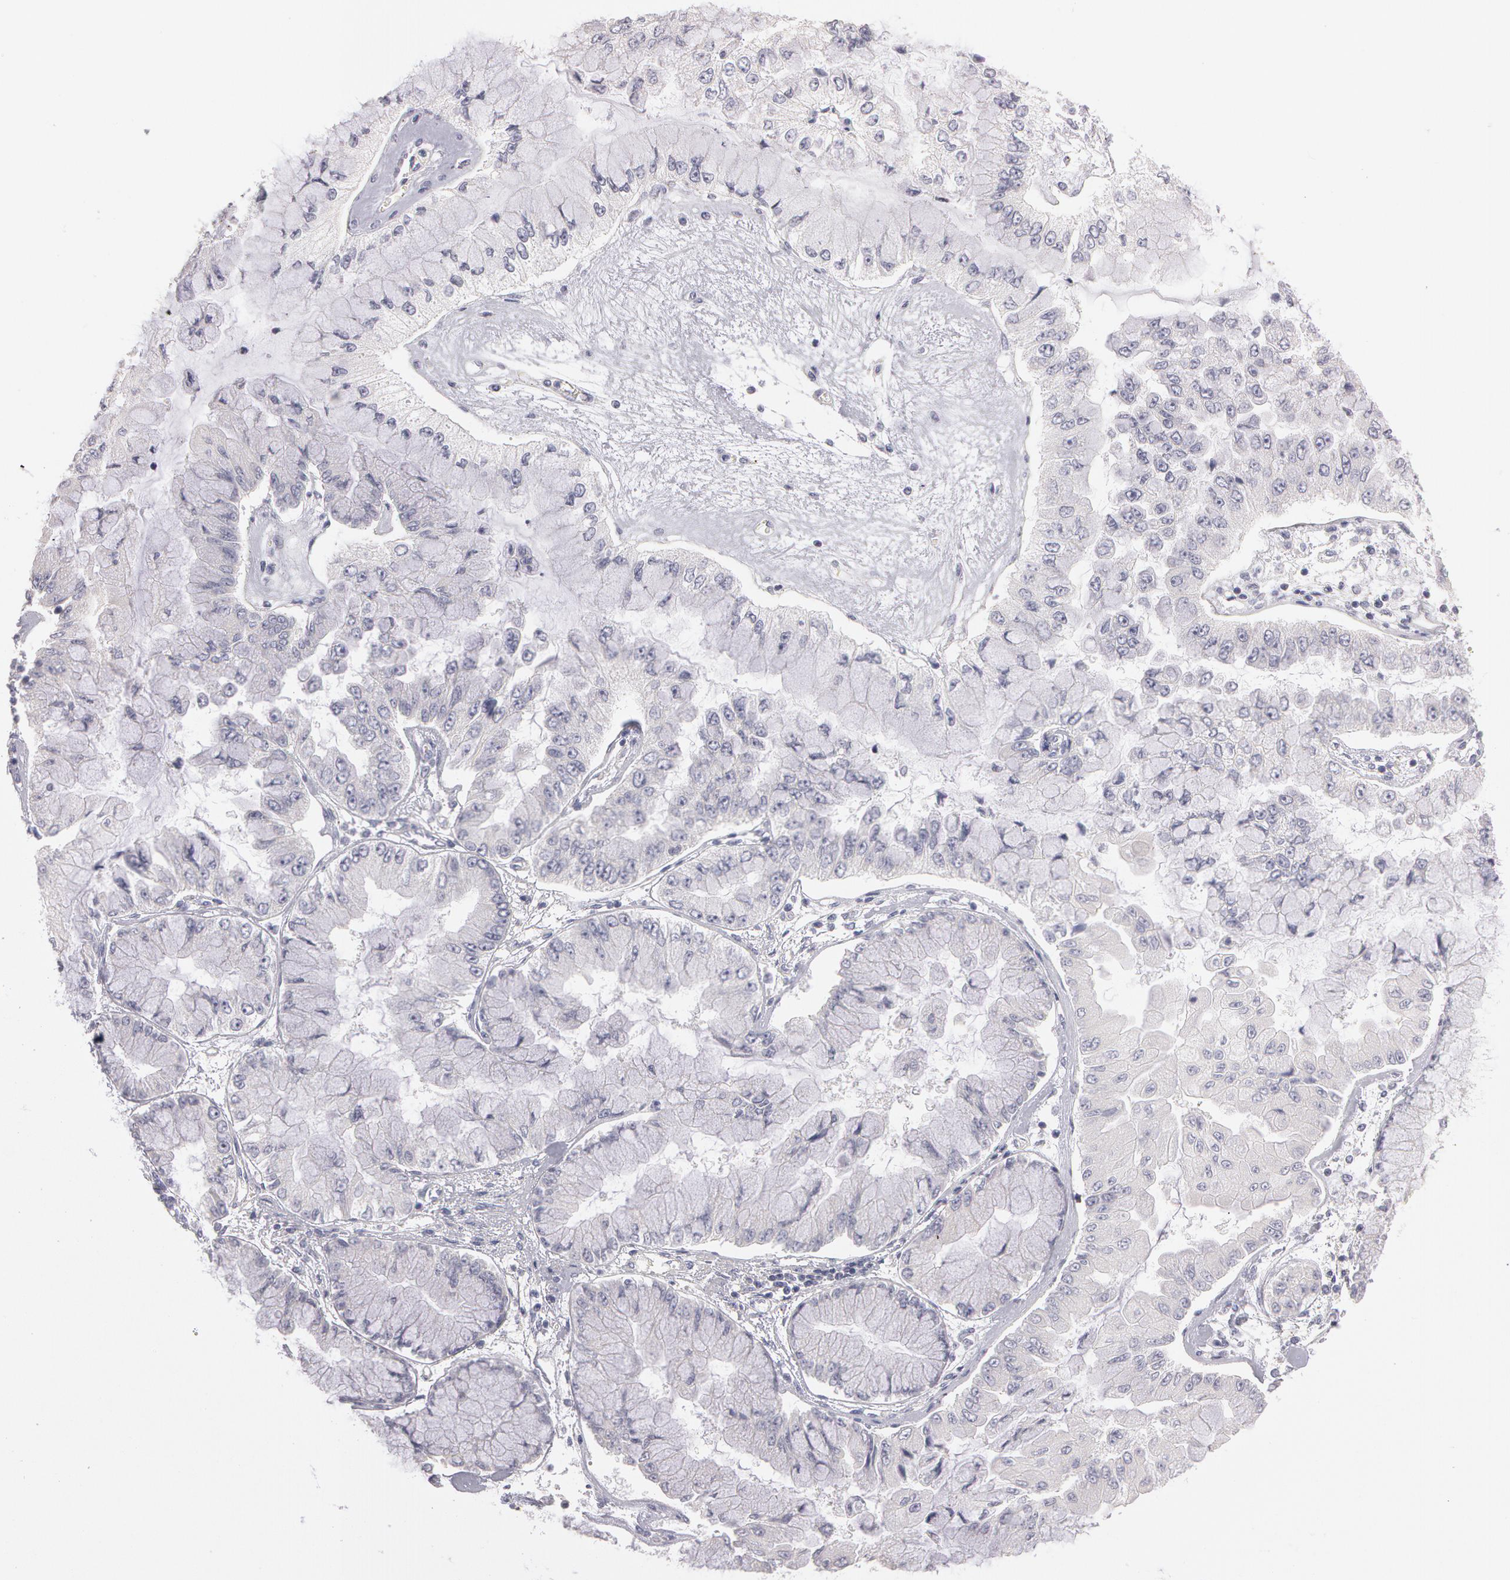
{"staining": {"intensity": "negative", "quantity": "none", "location": "none"}, "tissue": "liver cancer", "cell_type": "Tumor cells", "image_type": "cancer", "snomed": [{"axis": "morphology", "description": "Cholangiocarcinoma"}, {"axis": "topography", "description": "Liver"}], "caption": "Histopathology image shows no protein positivity in tumor cells of liver cholangiocarcinoma tissue.", "gene": "NEK9", "patient": {"sex": "female", "age": 79}}